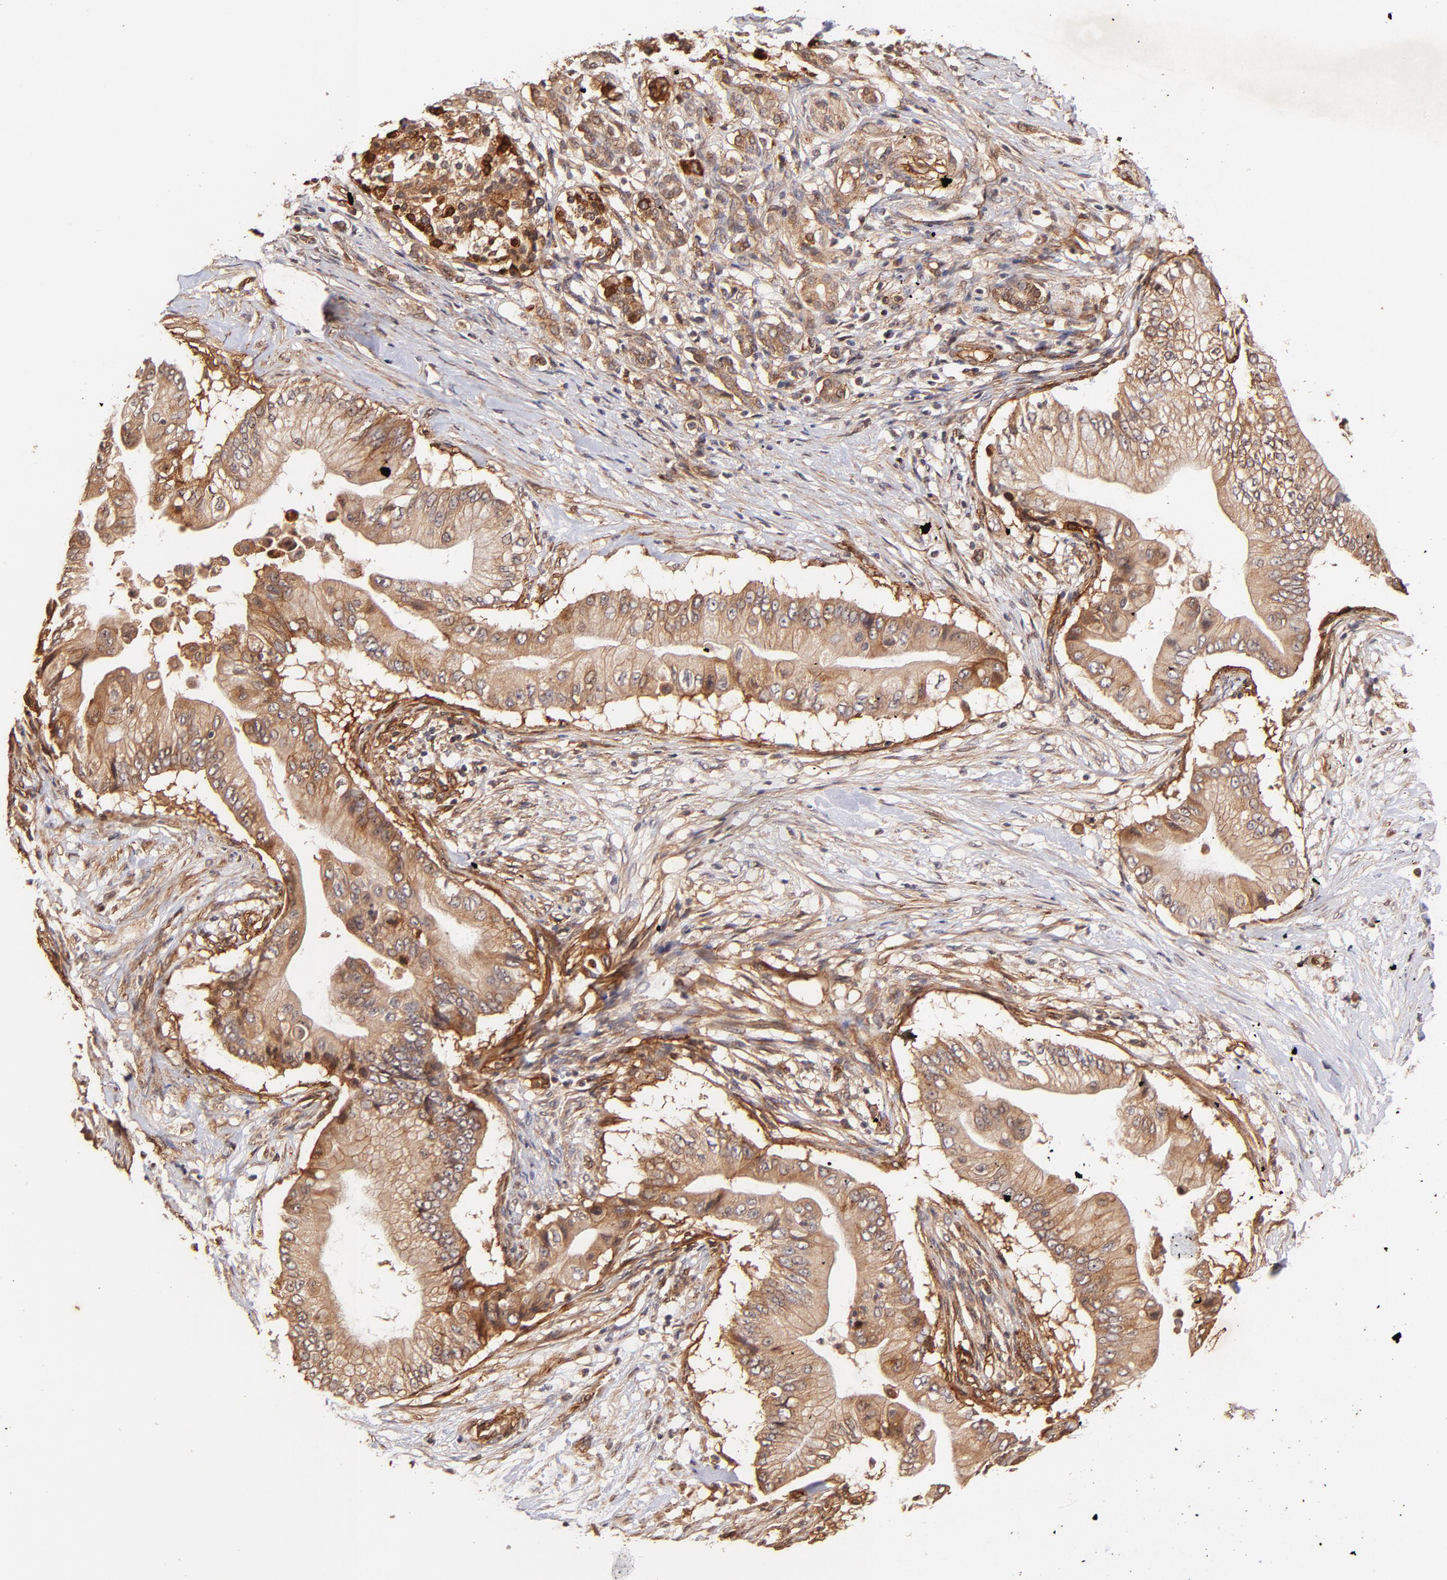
{"staining": {"intensity": "strong", "quantity": ">75%", "location": "cytoplasmic/membranous"}, "tissue": "pancreatic cancer", "cell_type": "Tumor cells", "image_type": "cancer", "snomed": [{"axis": "morphology", "description": "Adenocarcinoma, NOS"}, {"axis": "topography", "description": "Pancreas"}], "caption": "The photomicrograph shows a brown stain indicating the presence of a protein in the cytoplasmic/membranous of tumor cells in pancreatic adenocarcinoma.", "gene": "ITGB1", "patient": {"sex": "male", "age": 62}}